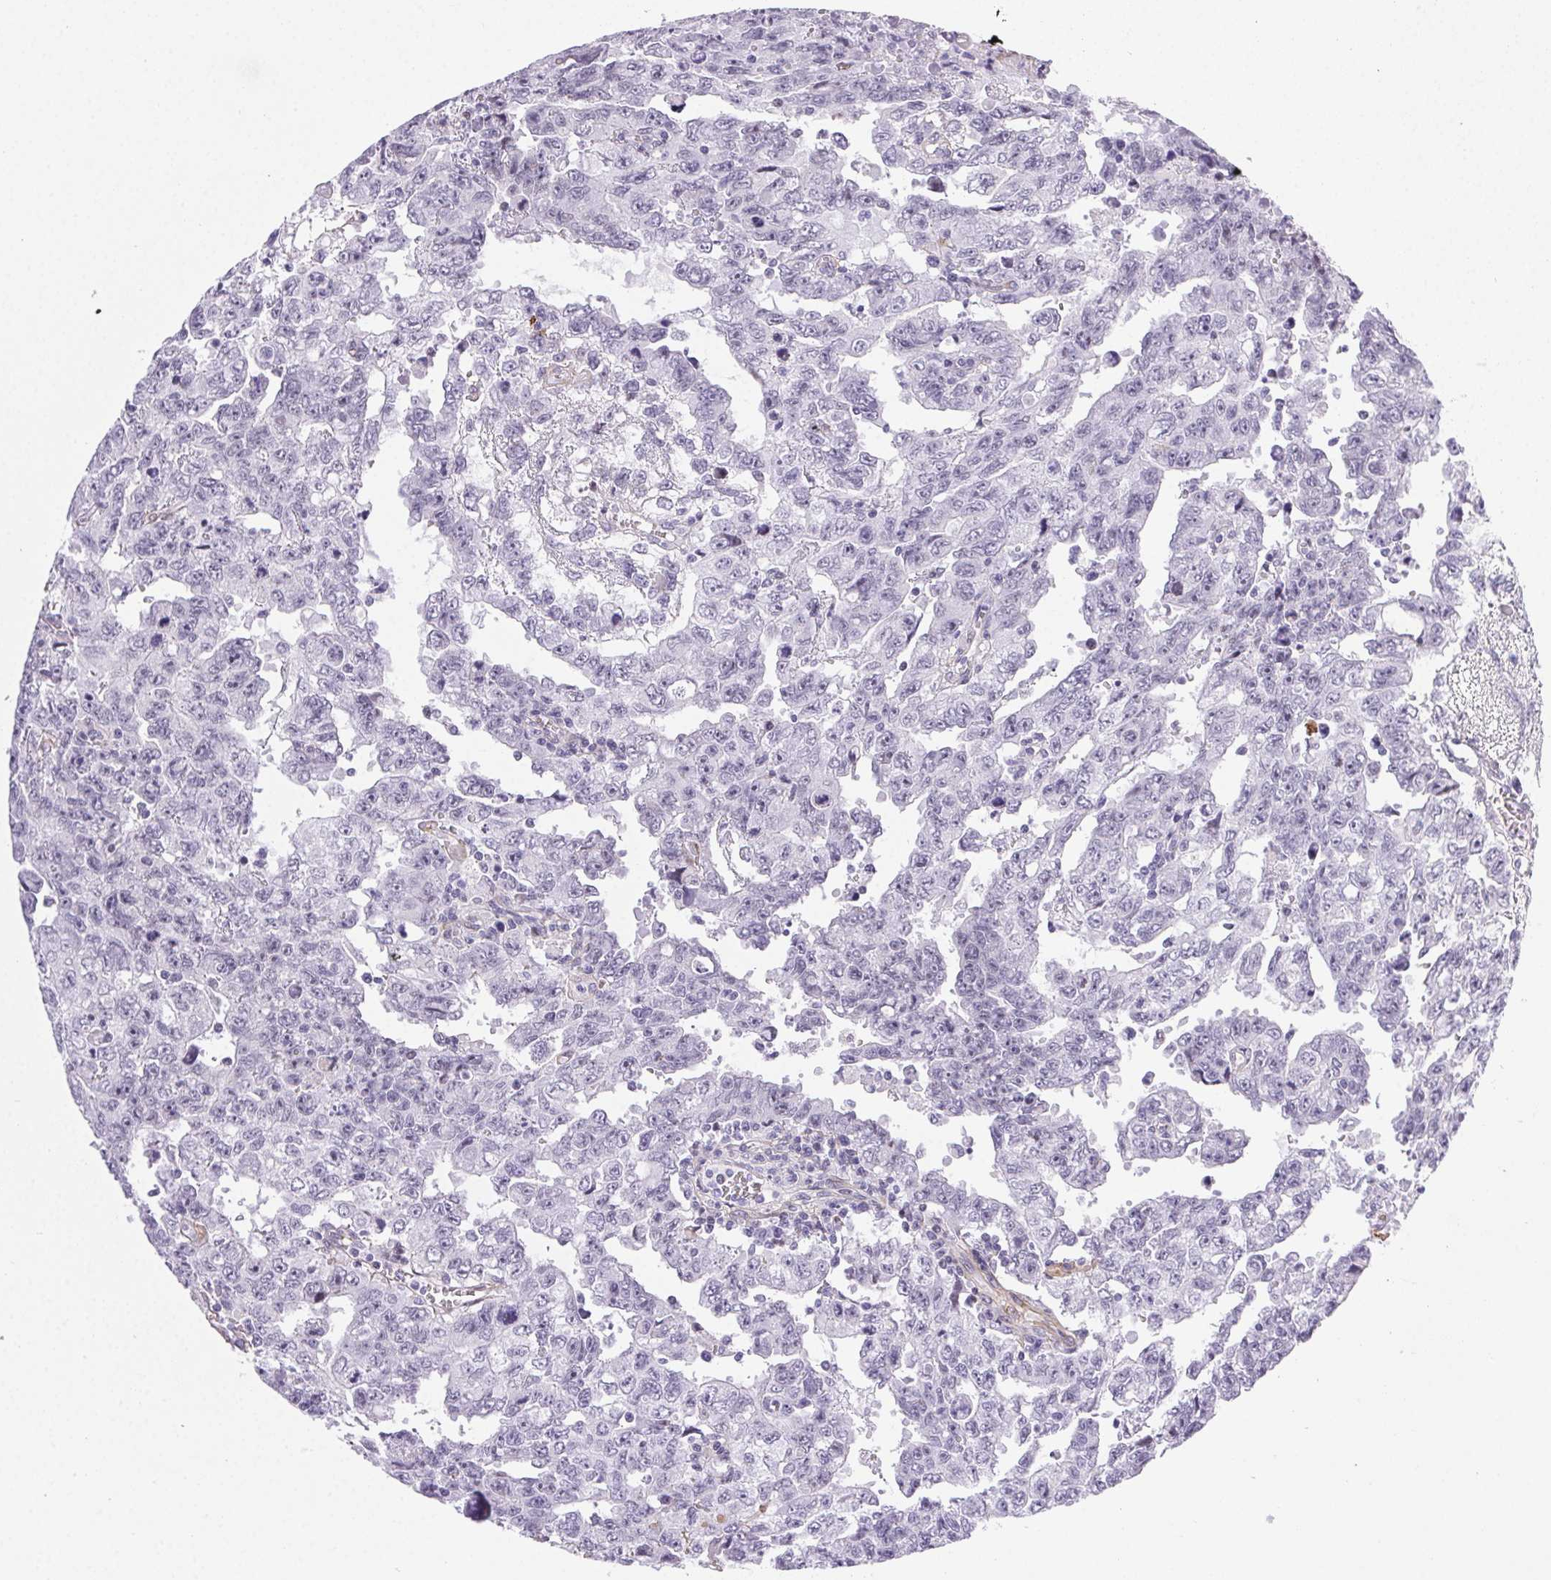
{"staining": {"intensity": "moderate", "quantity": "<25%", "location": "nuclear"}, "tissue": "testis cancer", "cell_type": "Tumor cells", "image_type": "cancer", "snomed": [{"axis": "morphology", "description": "Carcinoma, Embryonal, NOS"}, {"axis": "topography", "description": "Testis"}], "caption": "Brown immunohistochemical staining in testis embryonal carcinoma reveals moderate nuclear staining in approximately <25% of tumor cells.", "gene": "PDZD2", "patient": {"sex": "male", "age": 24}}